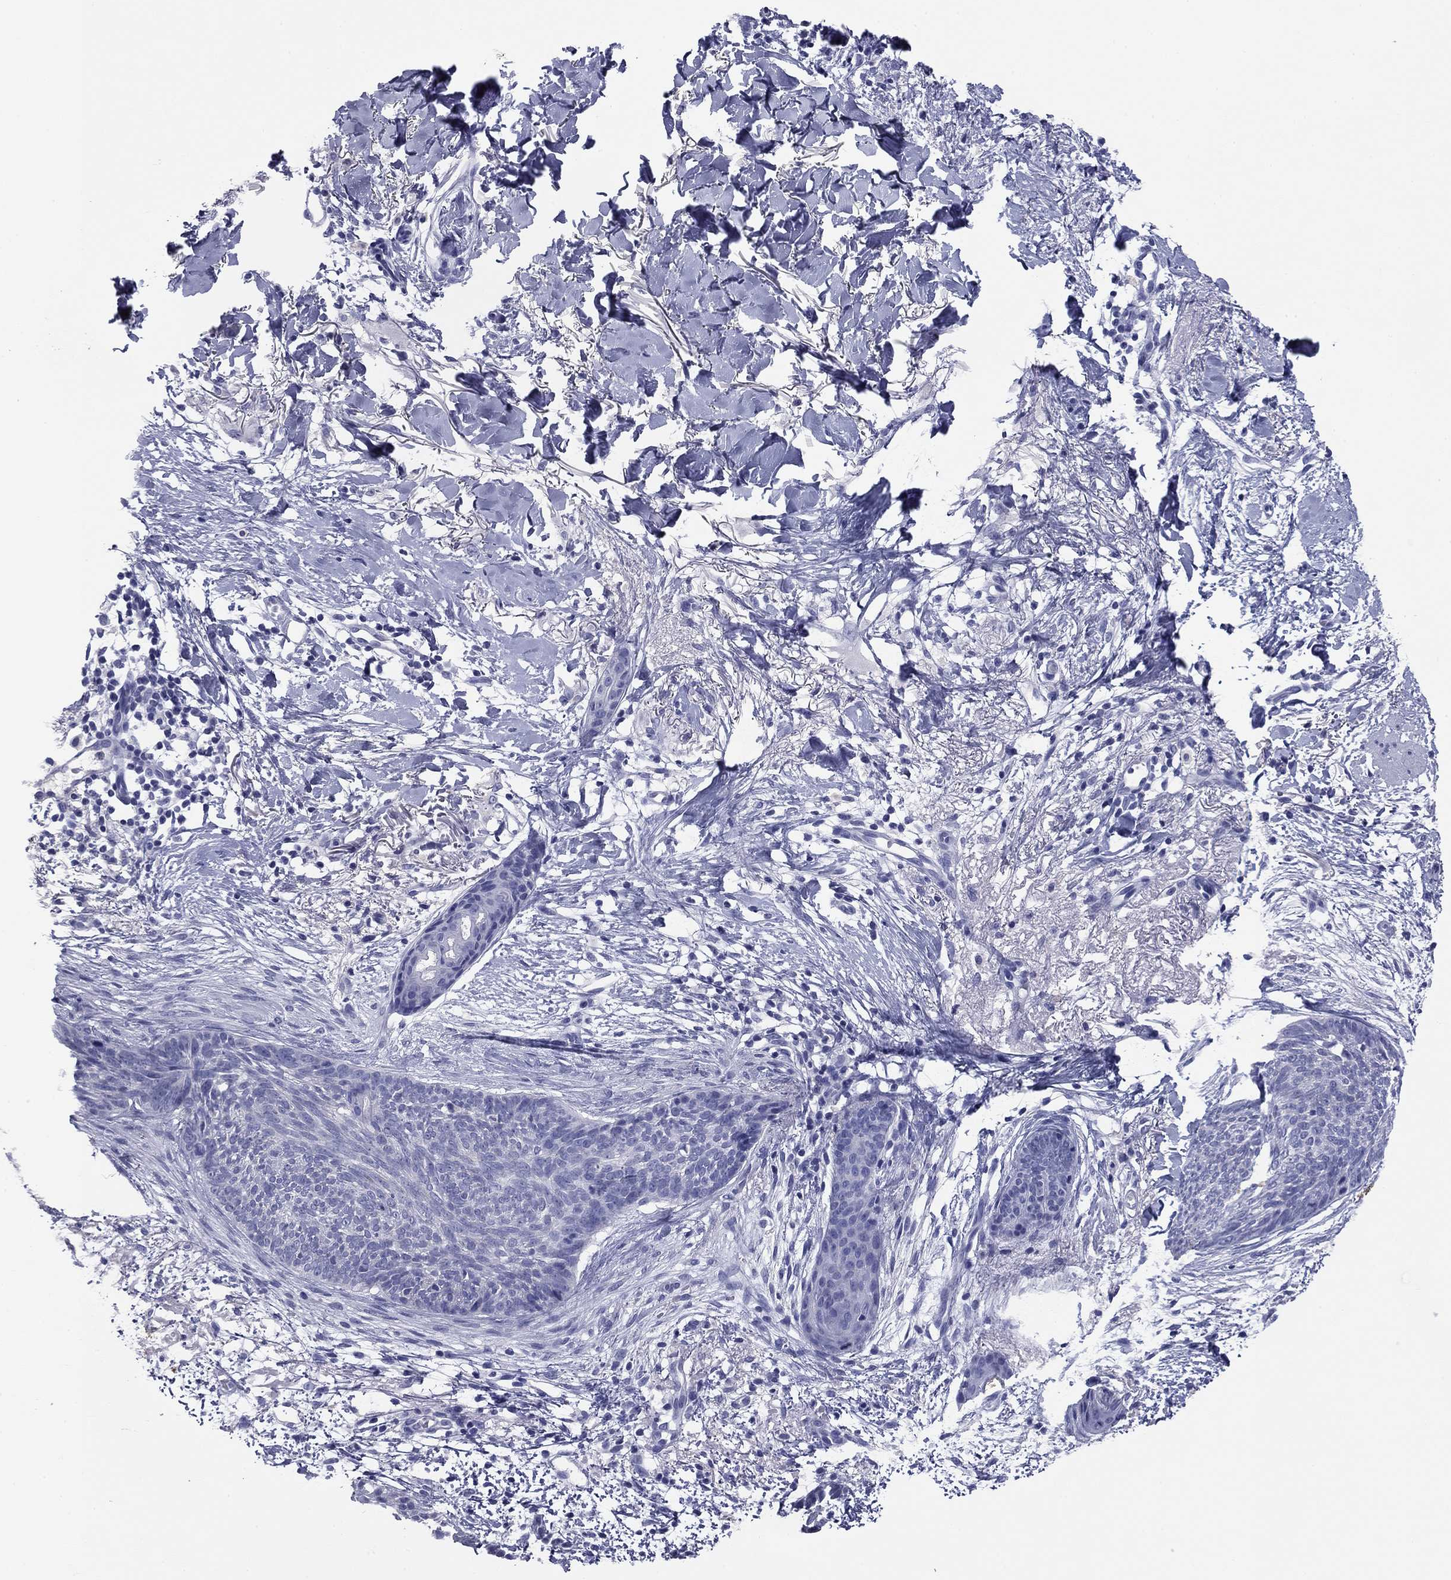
{"staining": {"intensity": "negative", "quantity": "none", "location": "none"}, "tissue": "skin cancer", "cell_type": "Tumor cells", "image_type": "cancer", "snomed": [{"axis": "morphology", "description": "Normal tissue, NOS"}, {"axis": "morphology", "description": "Basal cell carcinoma"}, {"axis": "topography", "description": "Skin"}], "caption": "Micrograph shows no significant protein staining in tumor cells of skin cancer.", "gene": "ABCC2", "patient": {"sex": "male", "age": 84}}